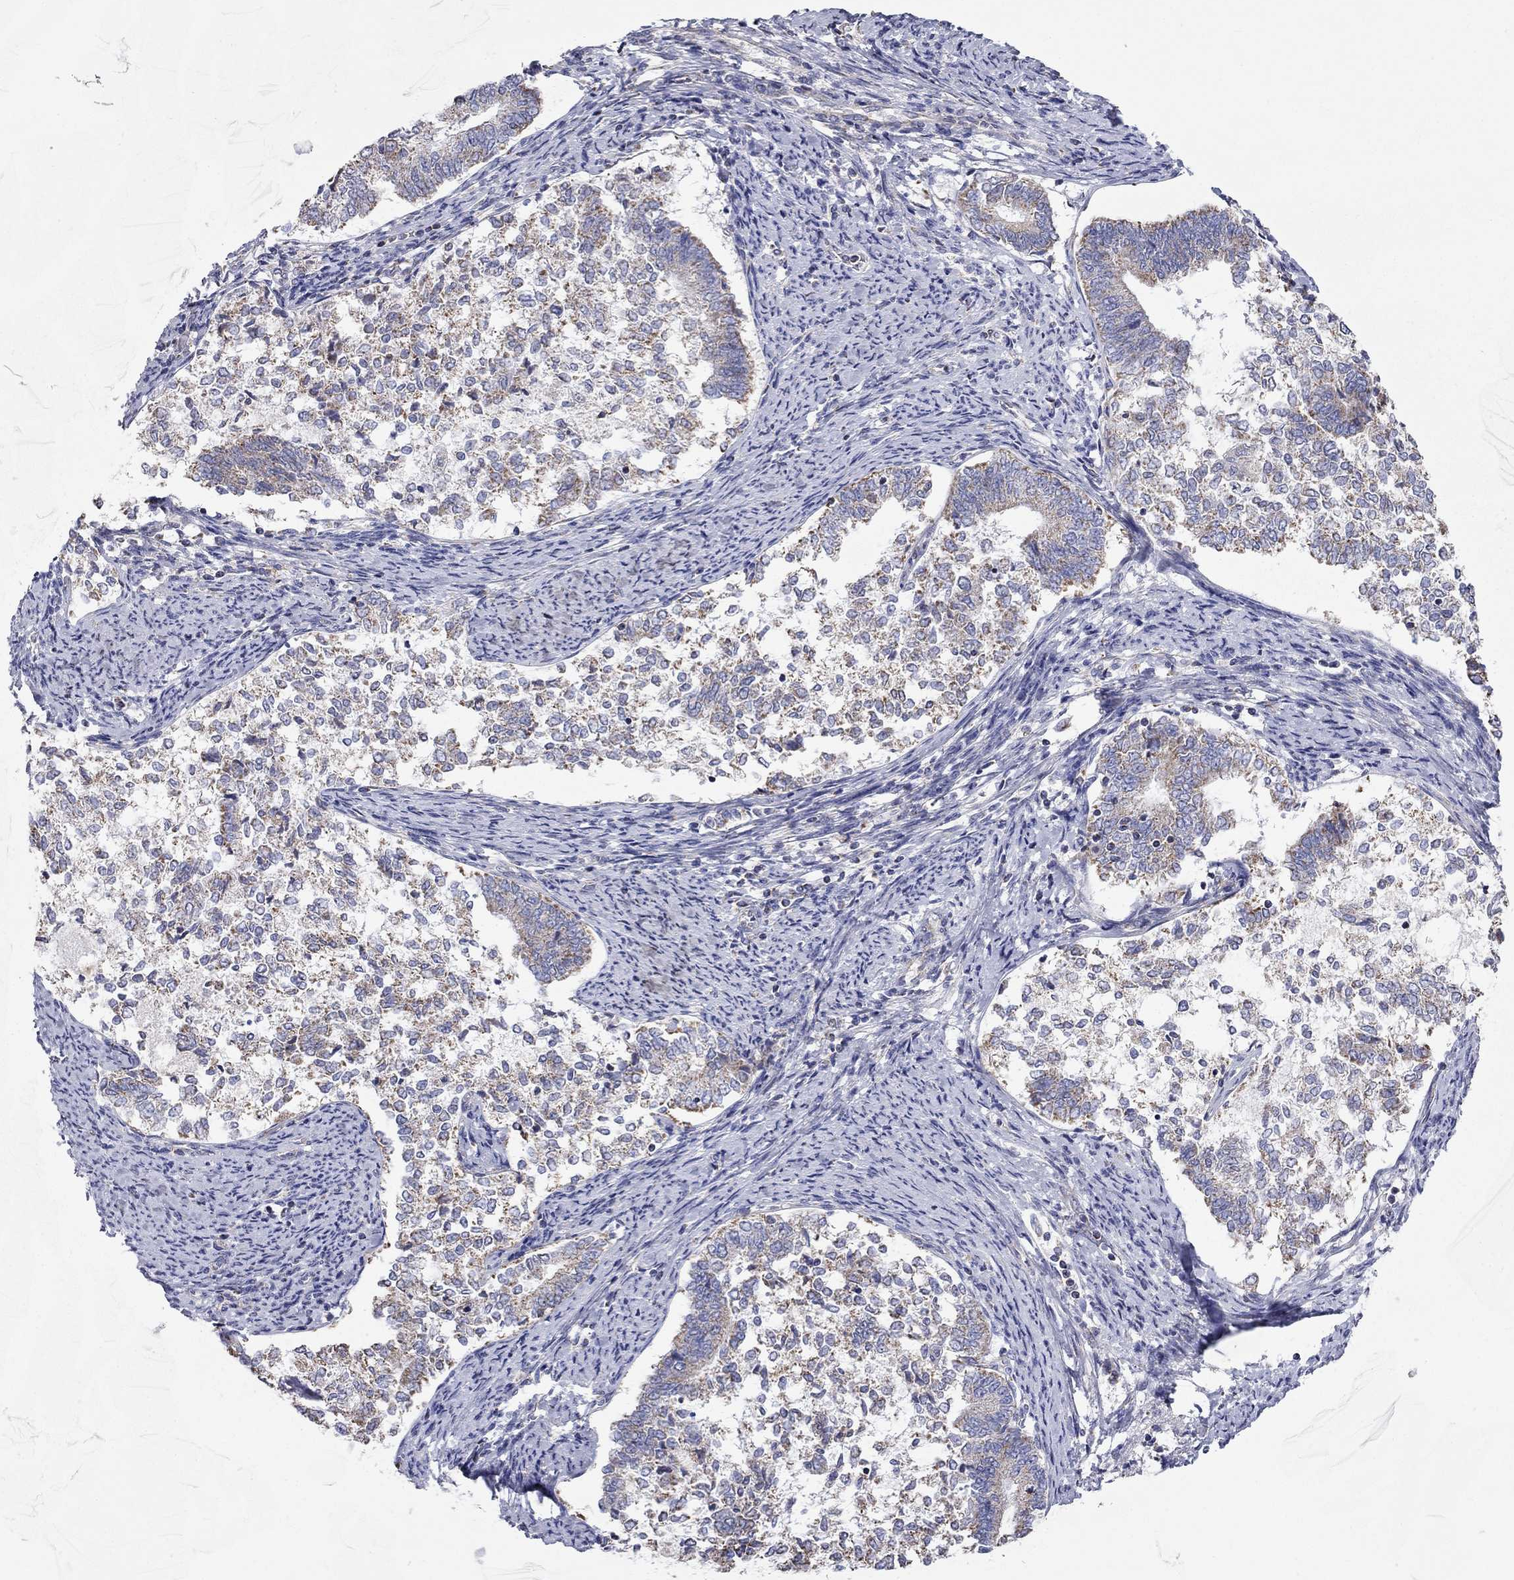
{"staining": {"intensity": "moderate", "quantity": "25%-75%", "location": "cytoplasmic/membranous"}, "tissue": "endometrial cancer", "cell_type": "Tumor cells", "image_type": "cancer", "snomed": [{"axis": "morphology", "description": "Adenocarcinoma, NOS"}, {"axis": "topography", "description": "Endometrium"}], "caption": "Immunohistochemistry (DAB (3,3'-diaminobenzidine)) staining of endometrial cancer shows moderate cytoplasmic/membranous protein expression in about 25%-75% of tumor cells.", "gene": "RCAN1", "patient": {"sex": "female", "age": 65}}